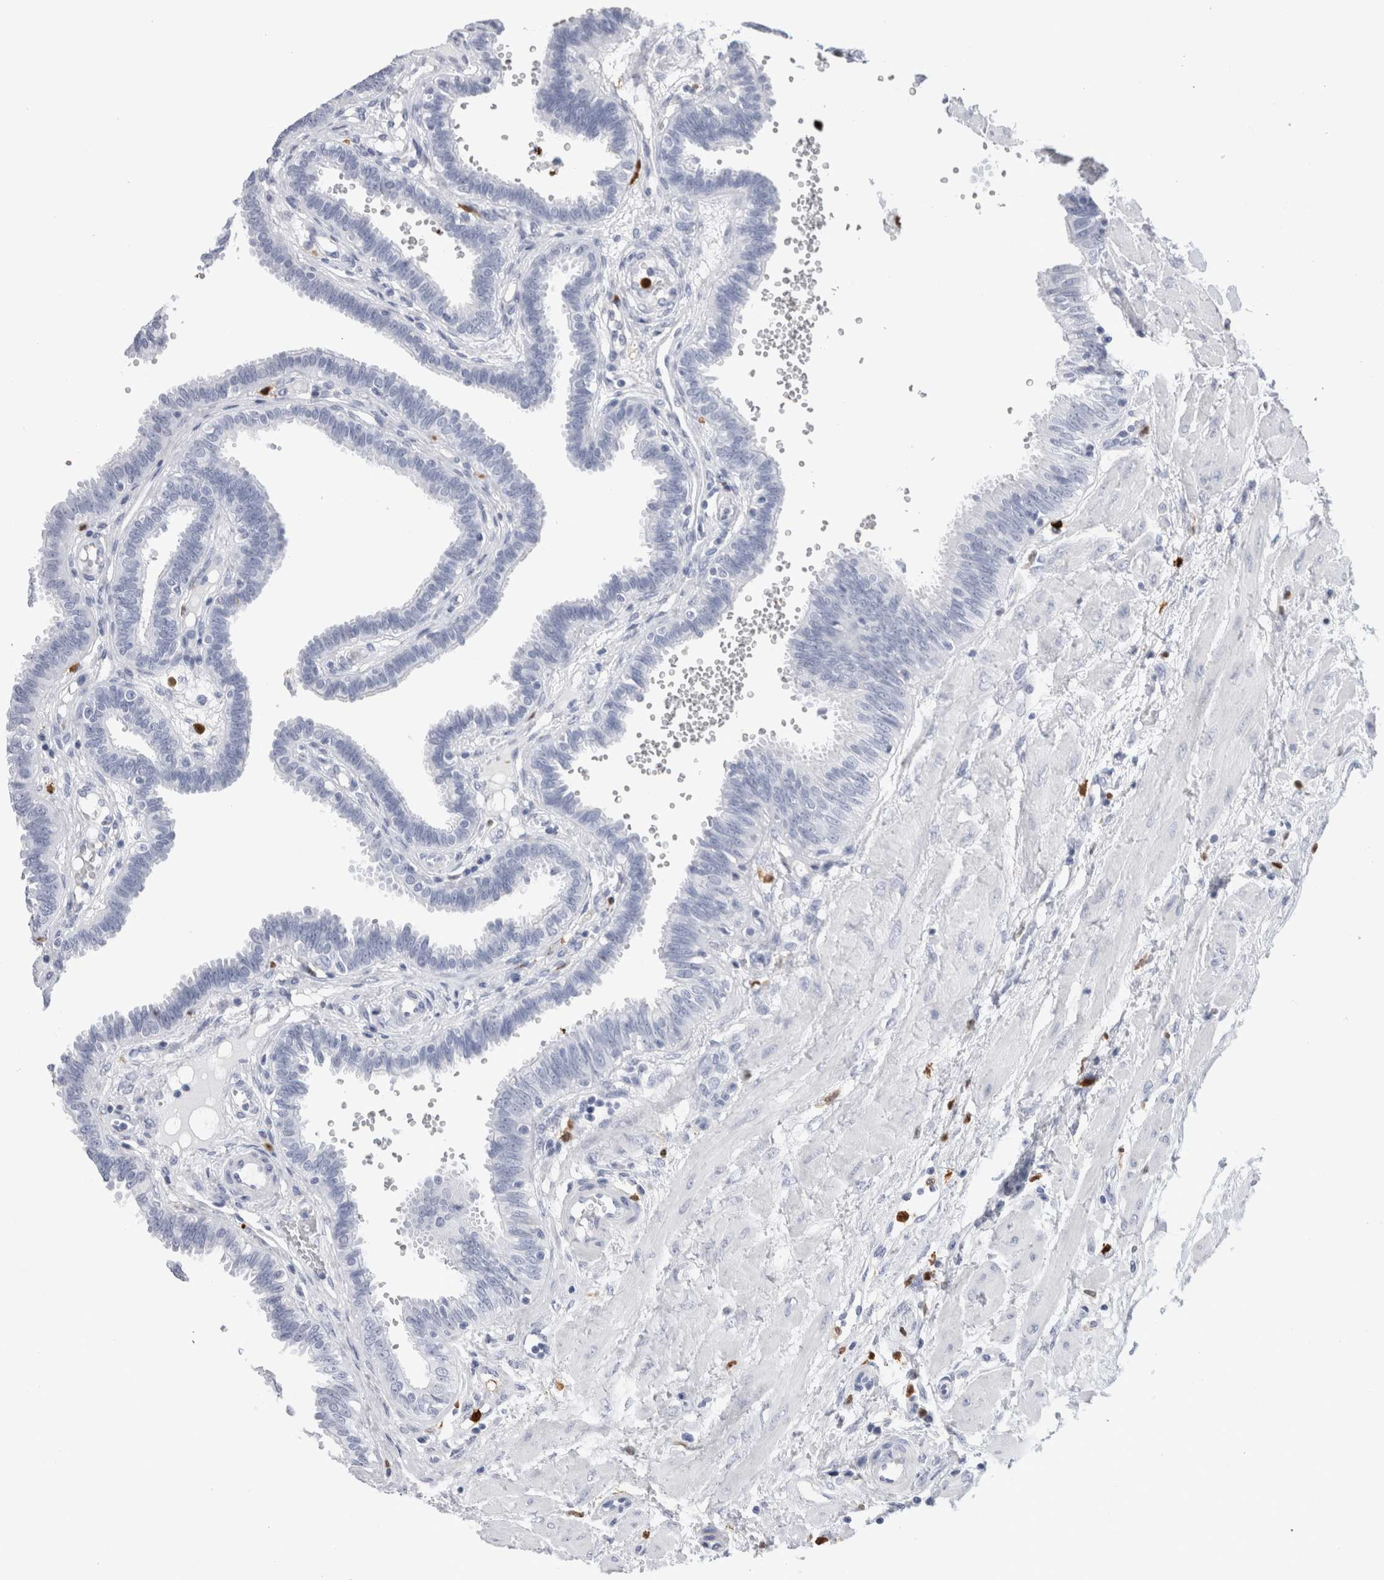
{"staining": {"intensity": "negative", "quantity": "none", "location": "none"}, "tissue": "fallopian tube", "cell_type": "Glandular cells", "image_type": "normal", "snomed": [{"axis": "morphology", "description": "Normal tissue, NOS"}, {"axis": "topography", "description": "Fallopian tube"}], "caption": "Image shows no significant protein expression in glandular cells of normal fallopian tube. (DAB immunohistochemistry, high magnification).", "gene": "S100A8", "patient": {"sex": "female", "age": 32}}